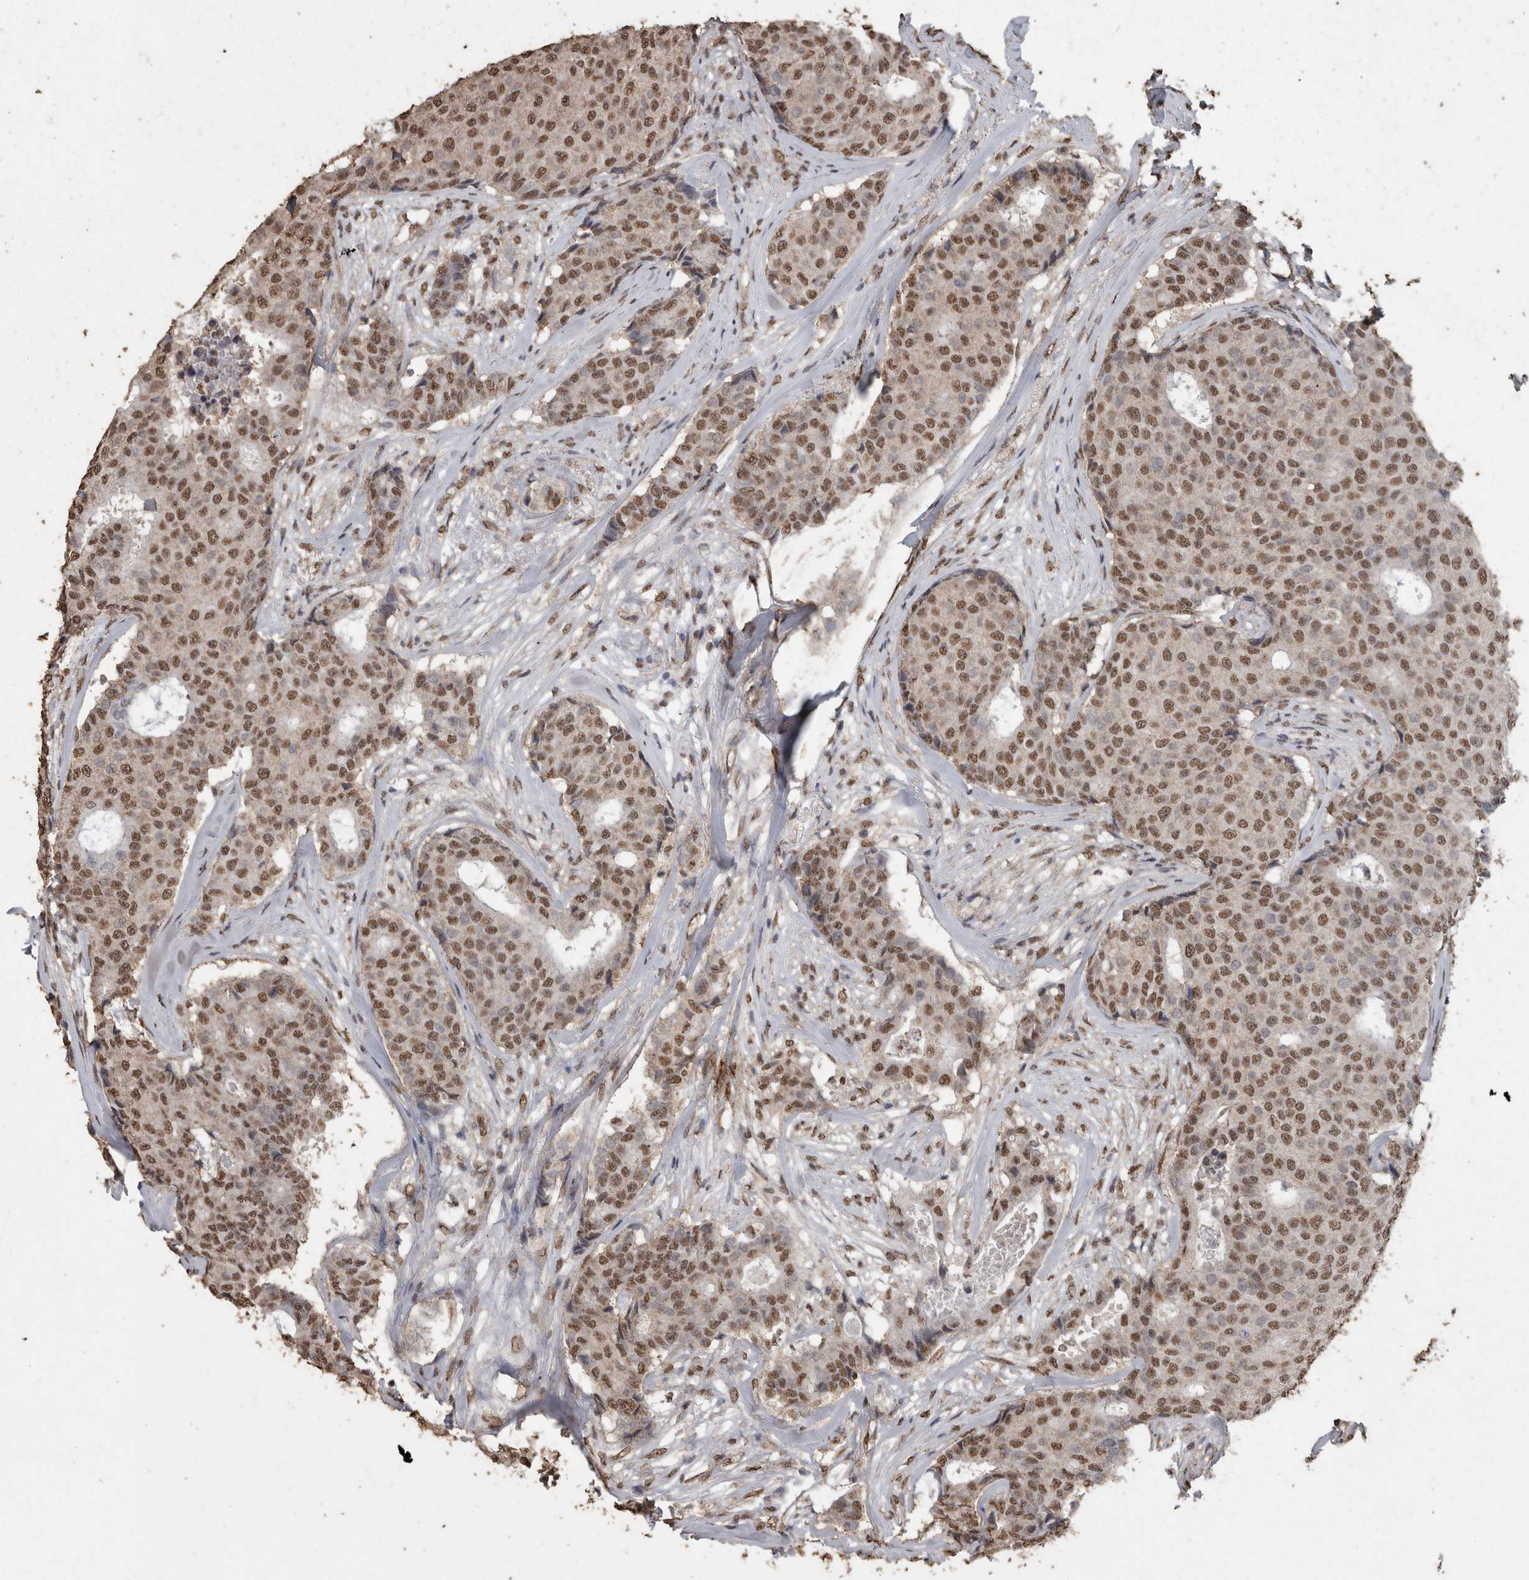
{"staining": {"intensity": "moderate", "quantity": ">75%", "location": "nuclear"}, "tissue": "breast cancer", "cell_type": "Tumor cells", "image_type": "cancer", "snomed": [{"axis": "morphology", "description": "Duct carcinoma"}, {"axis": "topography", "description": "Breast"}], "caption": "Moderate nuclear positivity is present in about >75% of tumor cells in invasive ductal carcinoma (breast). (DAB IHC with brightfield microscopy, high magnification).", "gene": "SMAD7", "patient": {"sex": "female", "age": 75}}